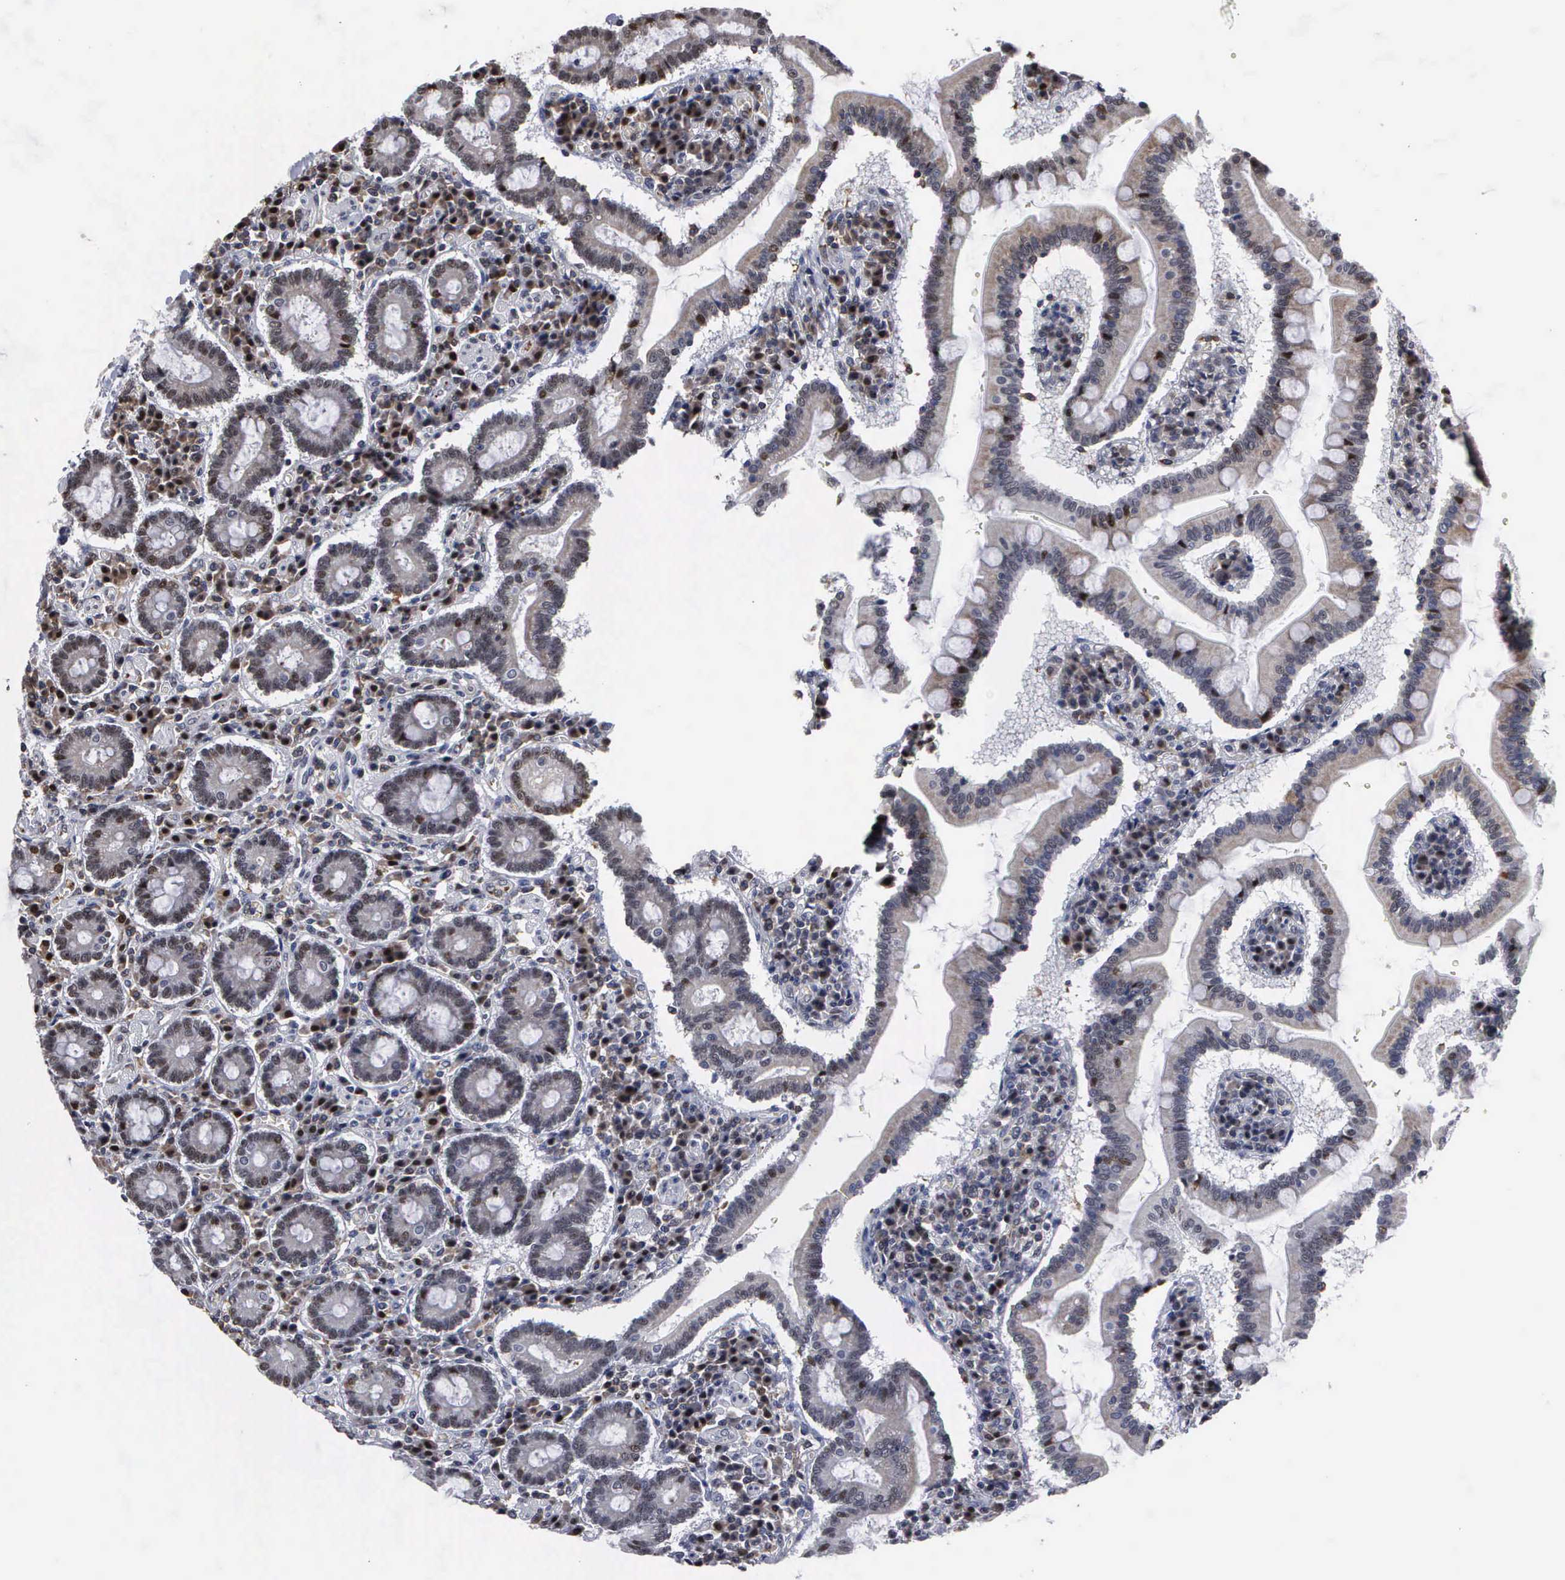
{"staining": {"intensity": "moderate", "quantity": "25%-75%", "location": "cytoplasmic/membranous,nuclear"}, "tissue": "duodenum", "cell_type": "Glandular cells", "image_type": "normal", "snomed": [{"axis": "morphology", "description": "Normal tissue, NOS"}, {"axis": "topography", "description": "Duodenum"}], "caption": "IHC photomicrograph of unremarkable duodenum: duodenum stained using immunohistochemistry (IHC) shows medium levels of moderate protein expression localized specifically in the cytoplasmic/membranous,nuclear of glandular cells, appearing as a cytoplasmic/membranous,nuclear brown color.", "gene": "TRMT5", "patient": {"sex": "female", "age": 73}}